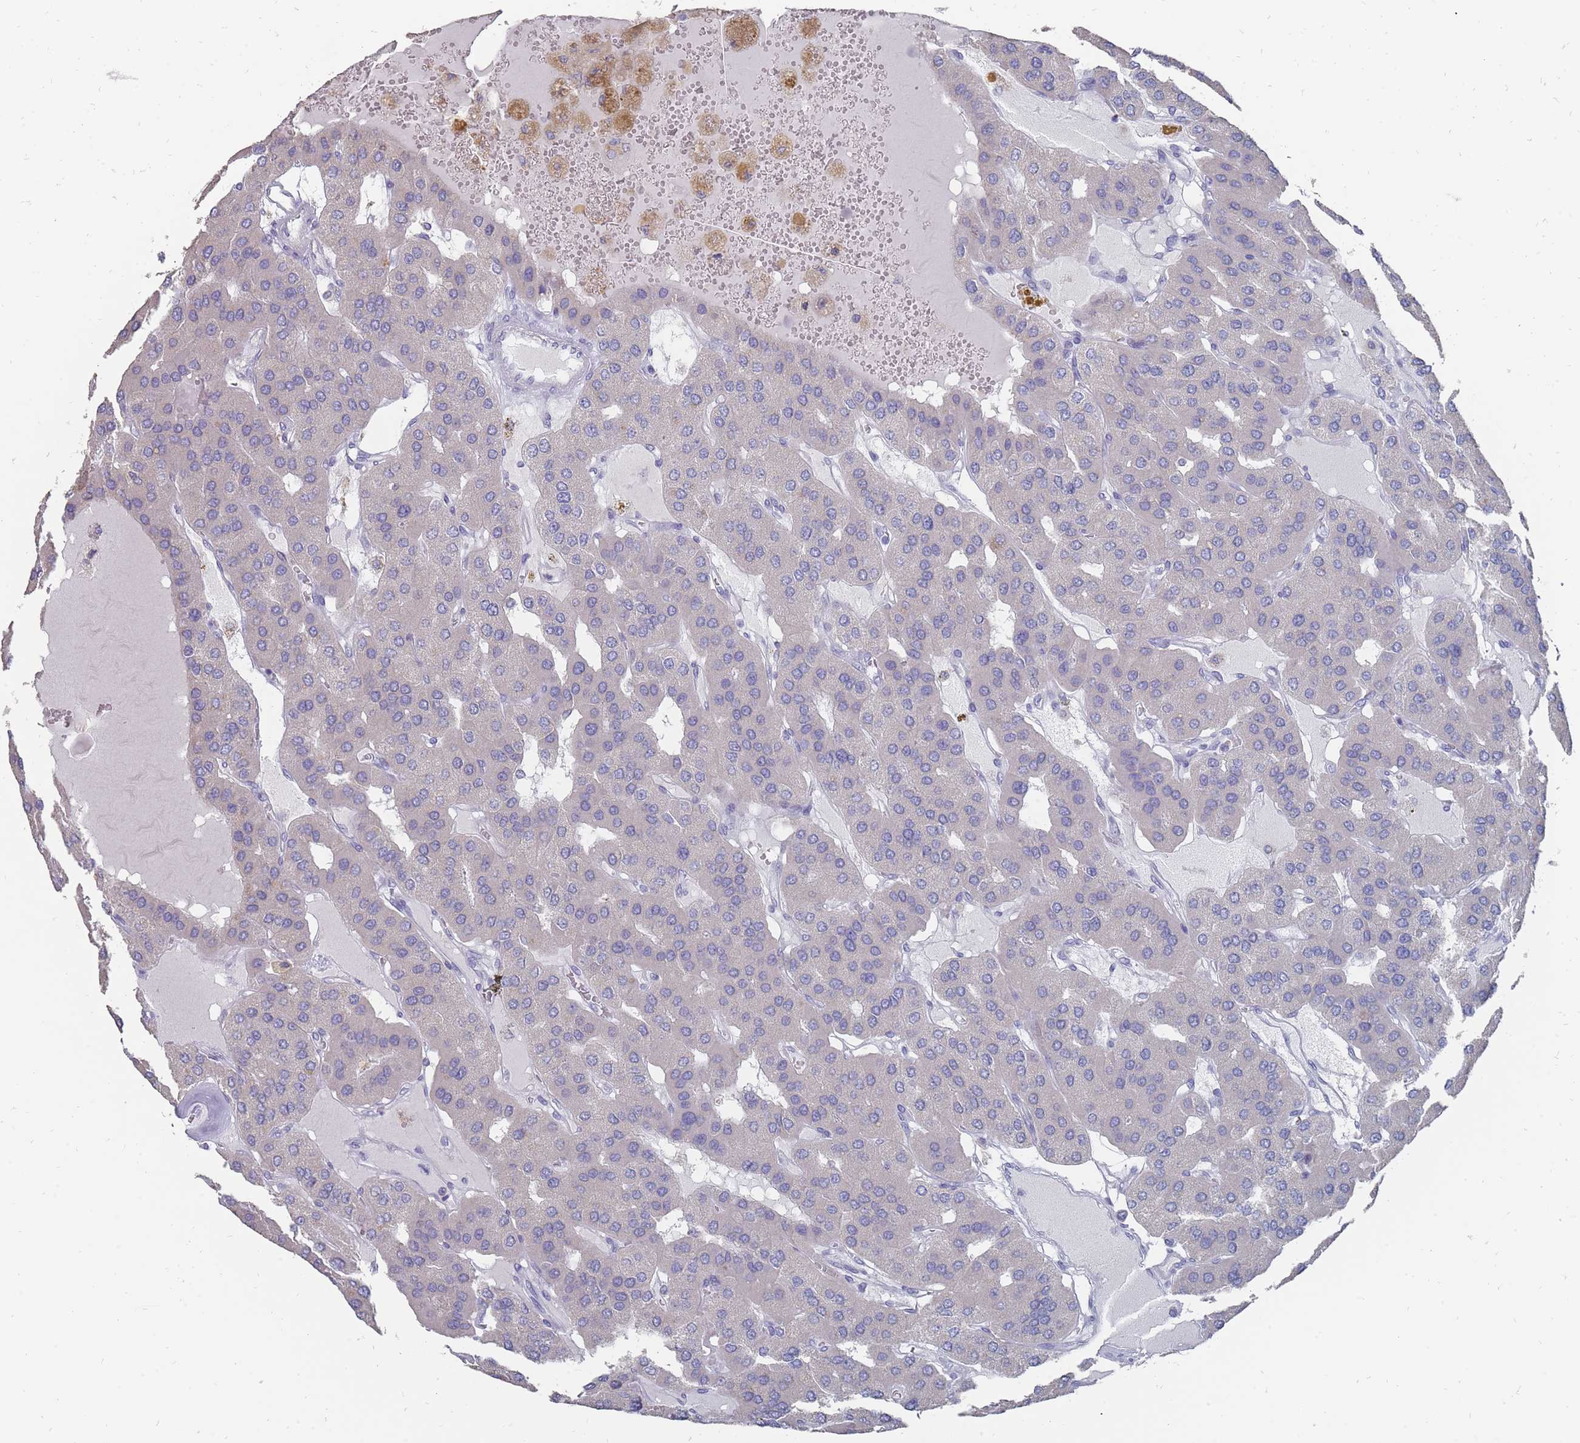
{"staining": {"intensity": "negative", "quantity": "none", "location": "none"}, "tissue": "parathyroid gland", "cell_type": "Glandular cells", "image_type": "normal", "snomed": [{"axis": "morphology", "description": "Normal tissue, NOS"}, {"axis": "morphology", "description": "Adenoma, NOS"}, {"axis": "topography", "description": "Parathyroid gland"}], "caption": "An immunohistochemistry (IHC) image of normal parathyroid gland is shown. There is no staining in glandular cells of parathyroid gland. (DAB (3,3'-diaminobenzidine) immunohistochemistry, high magnification).", "gene": "OTULINL", "patient": {"sex": "female", "age": 86}}